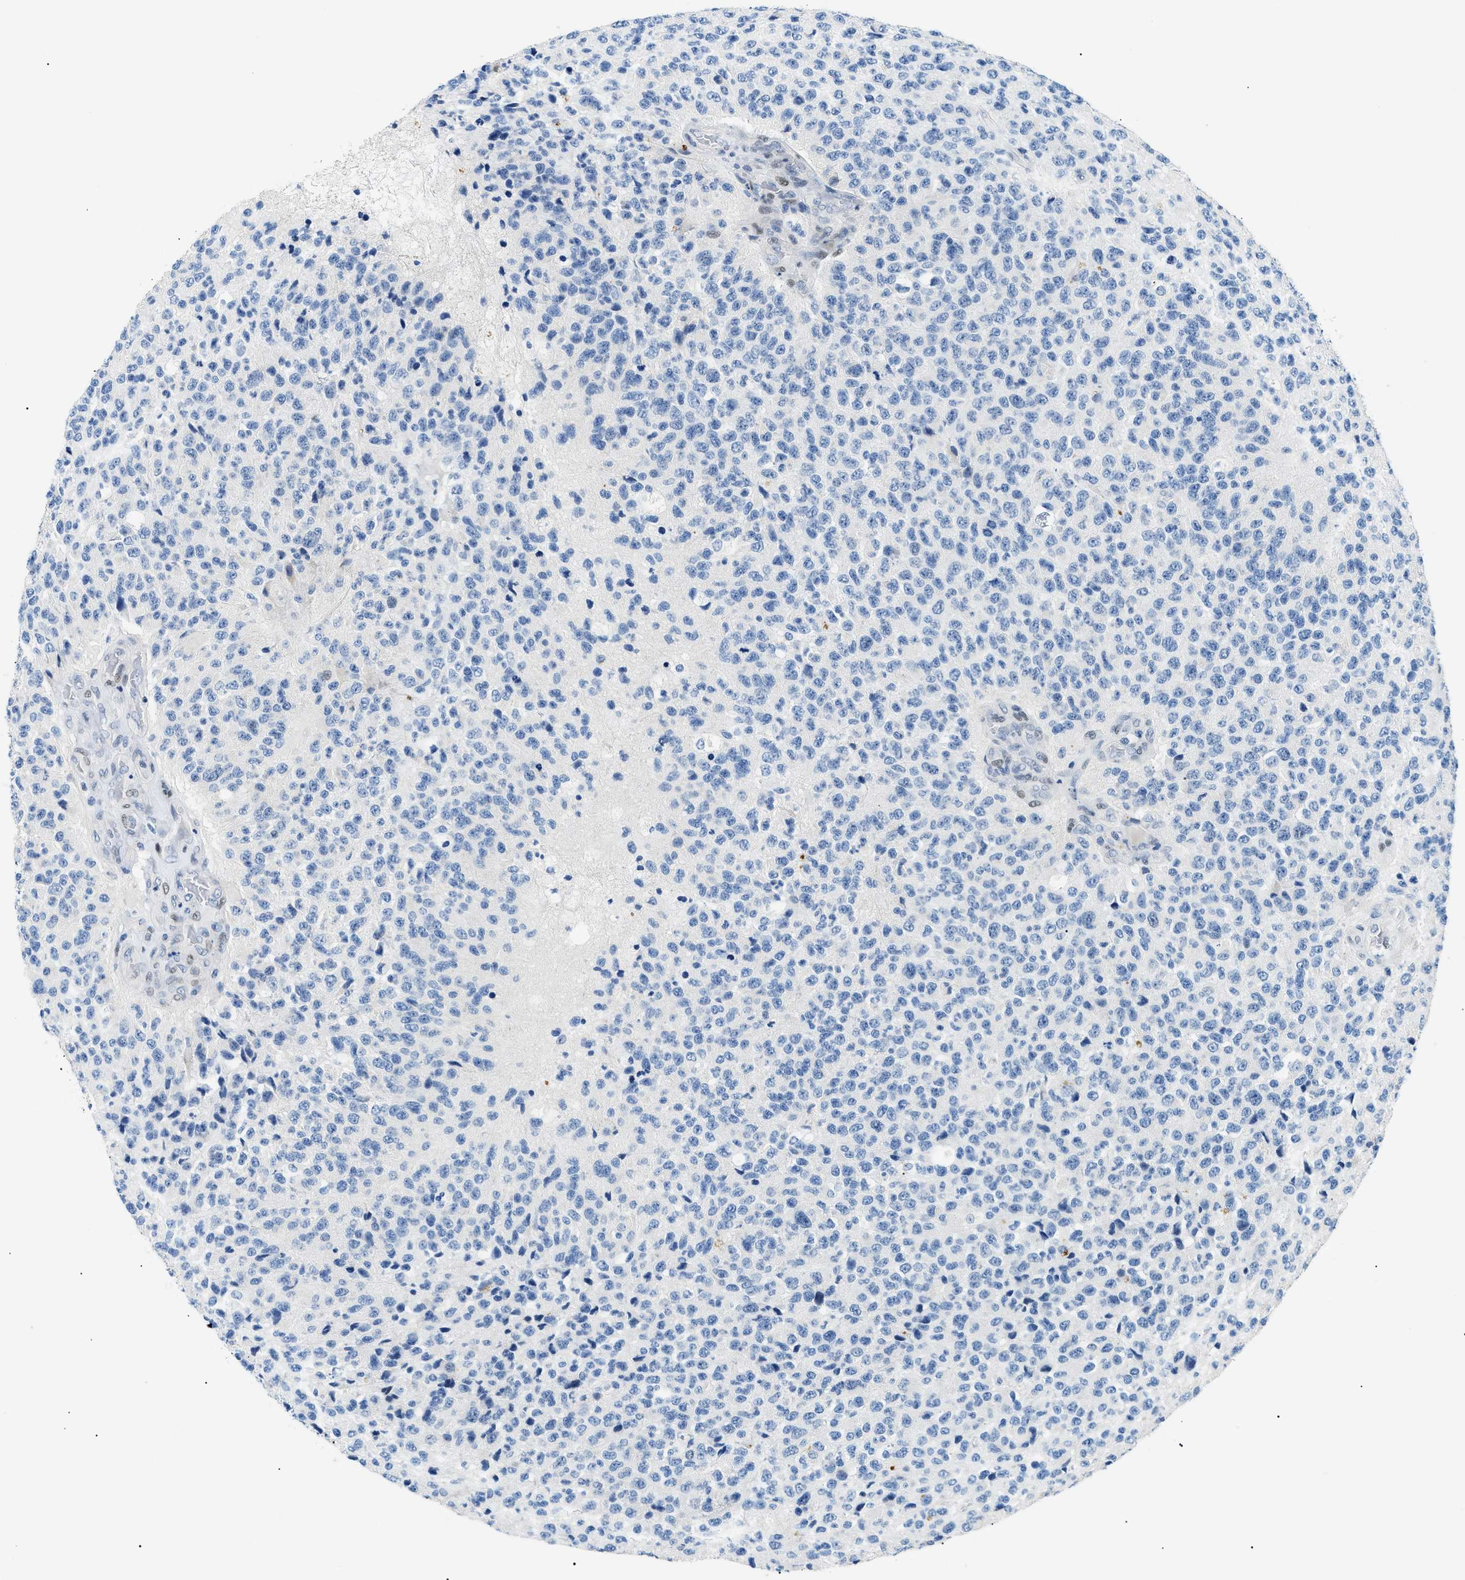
{"staining": {"intensity": "negative", "quantity": "none", "location": "none"}, "tissue": "glioma", "cell_type": "Tumor cells", "image_type": "cancer", "snomed": [{"axis": "morphology", "description": "Glioma, malignant, High grade"}, {"axis": "topography", "description": "pancreas cauda"}], "caption": "Immunohistochemistry (IHC) histopathology image of malignant high-grade glioma stained for a protein (brown), which demonstrates no staining in tumor cells. (Immunohistochemistry, brightfield microscopy, high magnification).", "gene": "SMARCC1", "patient": {"sex": "male", "age": 60}}